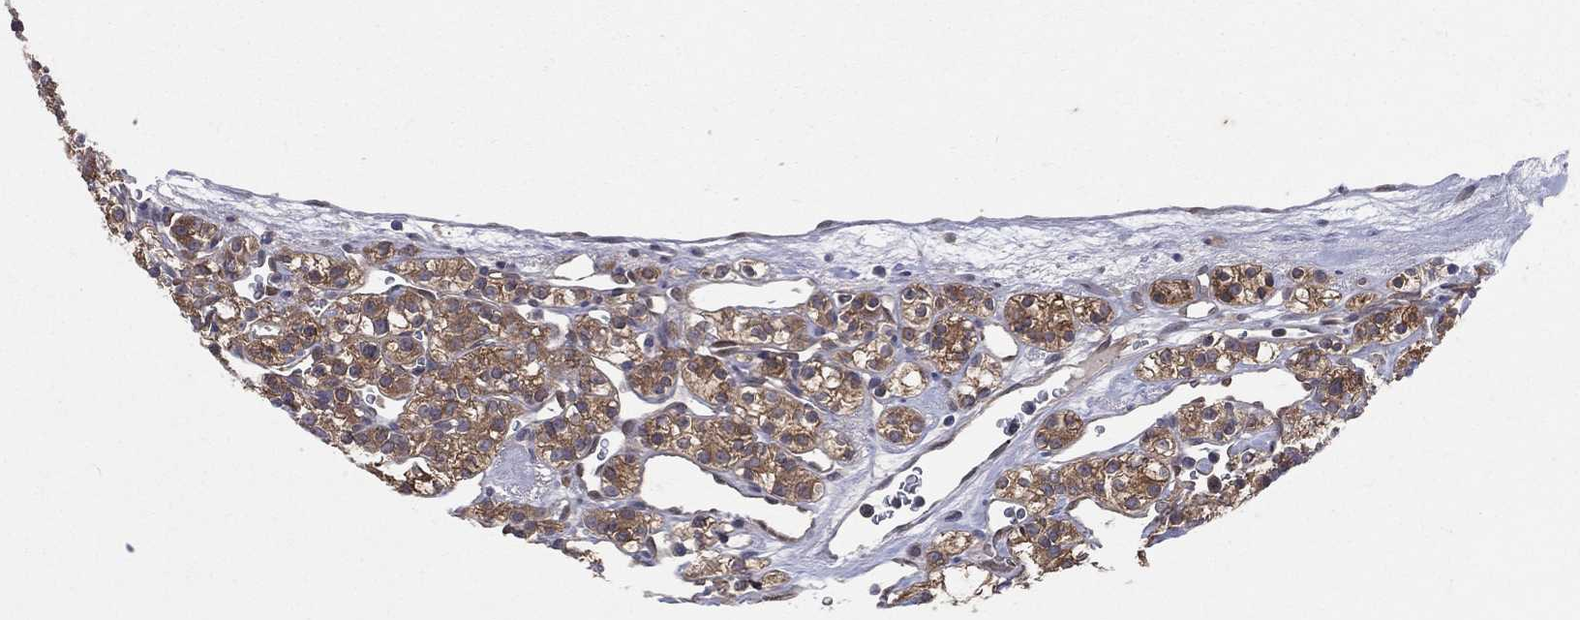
{"staining": {"intensity": "moderate", "quantity": "25%-75%", "location": "cytoplasmic/membranous"}, "tissue": "renal cancer", "cell_type": "Tumor cells", "image_type": "cancer", "snomed": [{"axis": "morphology", "description": "Adenocarcinoma, NOS"}, {"axis": "topography", "description": "Kidney"}], "caption": "Brown immunohistochemical staining in human renal cancer (adenocarcinoma) shows moderate cytoplasmic/membranous staining in approximately 25%-75% of tumor cells.", "gene": "GMPR2", "patient": {"sex": "male", "age": 77}}